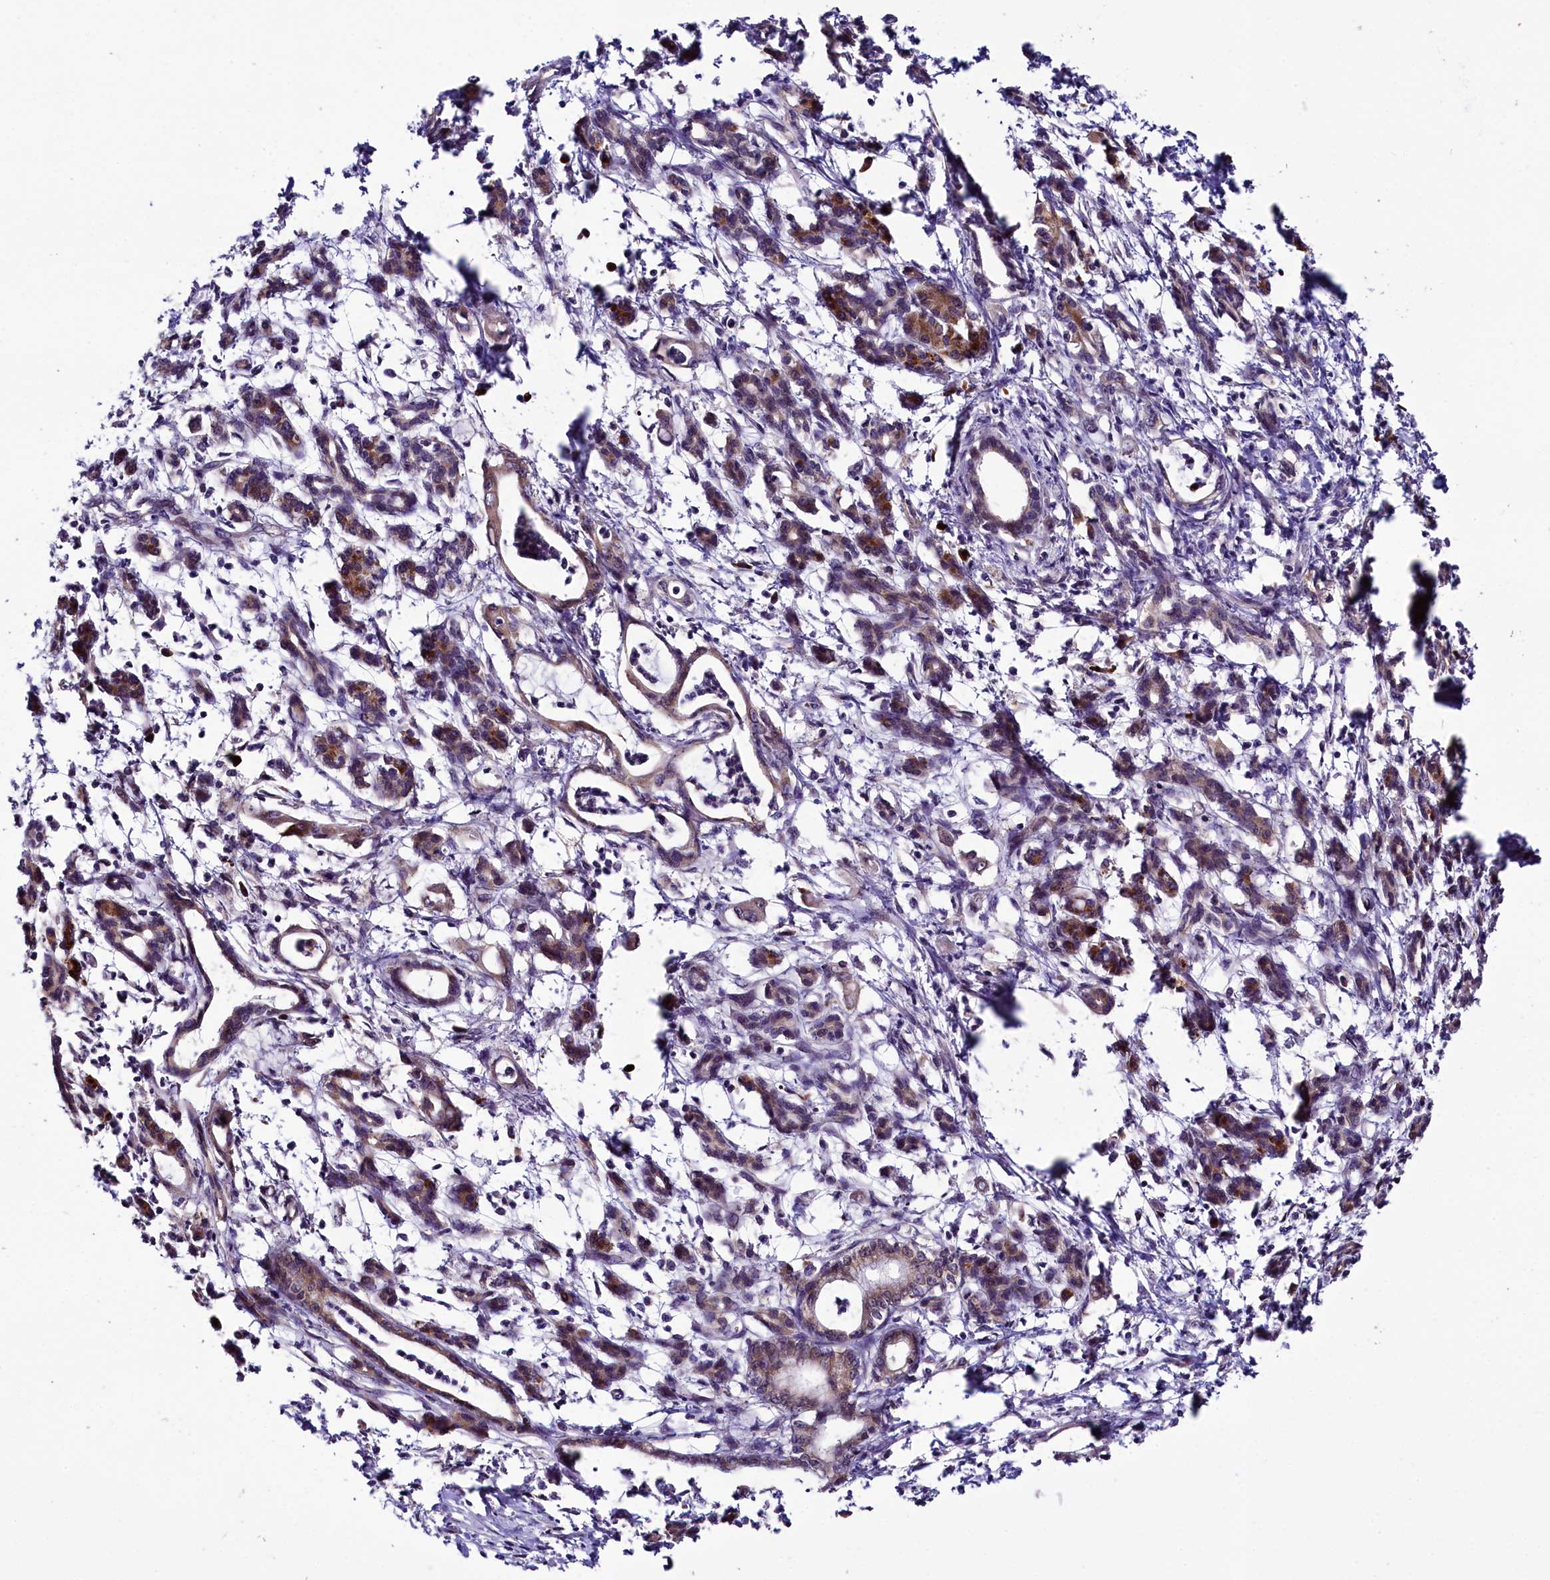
{"staining": {"intensity": "moderate", "quantity": "<25%", "location": "cytoplasmic/membranous"}, "tissue": "pancreatic cancer", "cell_type": "Tumor cells", "image_type": "cancer", "snomed": [{"axis": "morphology", "description": "Adenocarcinoma, NOS"}, {"axis": "topography", "description": "Pancreas"}], "caption": "Immunohistochemistry image of pancreatic cancer stained for a protein (brown), which reveals low levels of moderate cytoplasmic/membranous staining in approximately <25% of tumor cells.", "gene": "RPUSD2", "patient": {"sex": "female", "age": 55}}